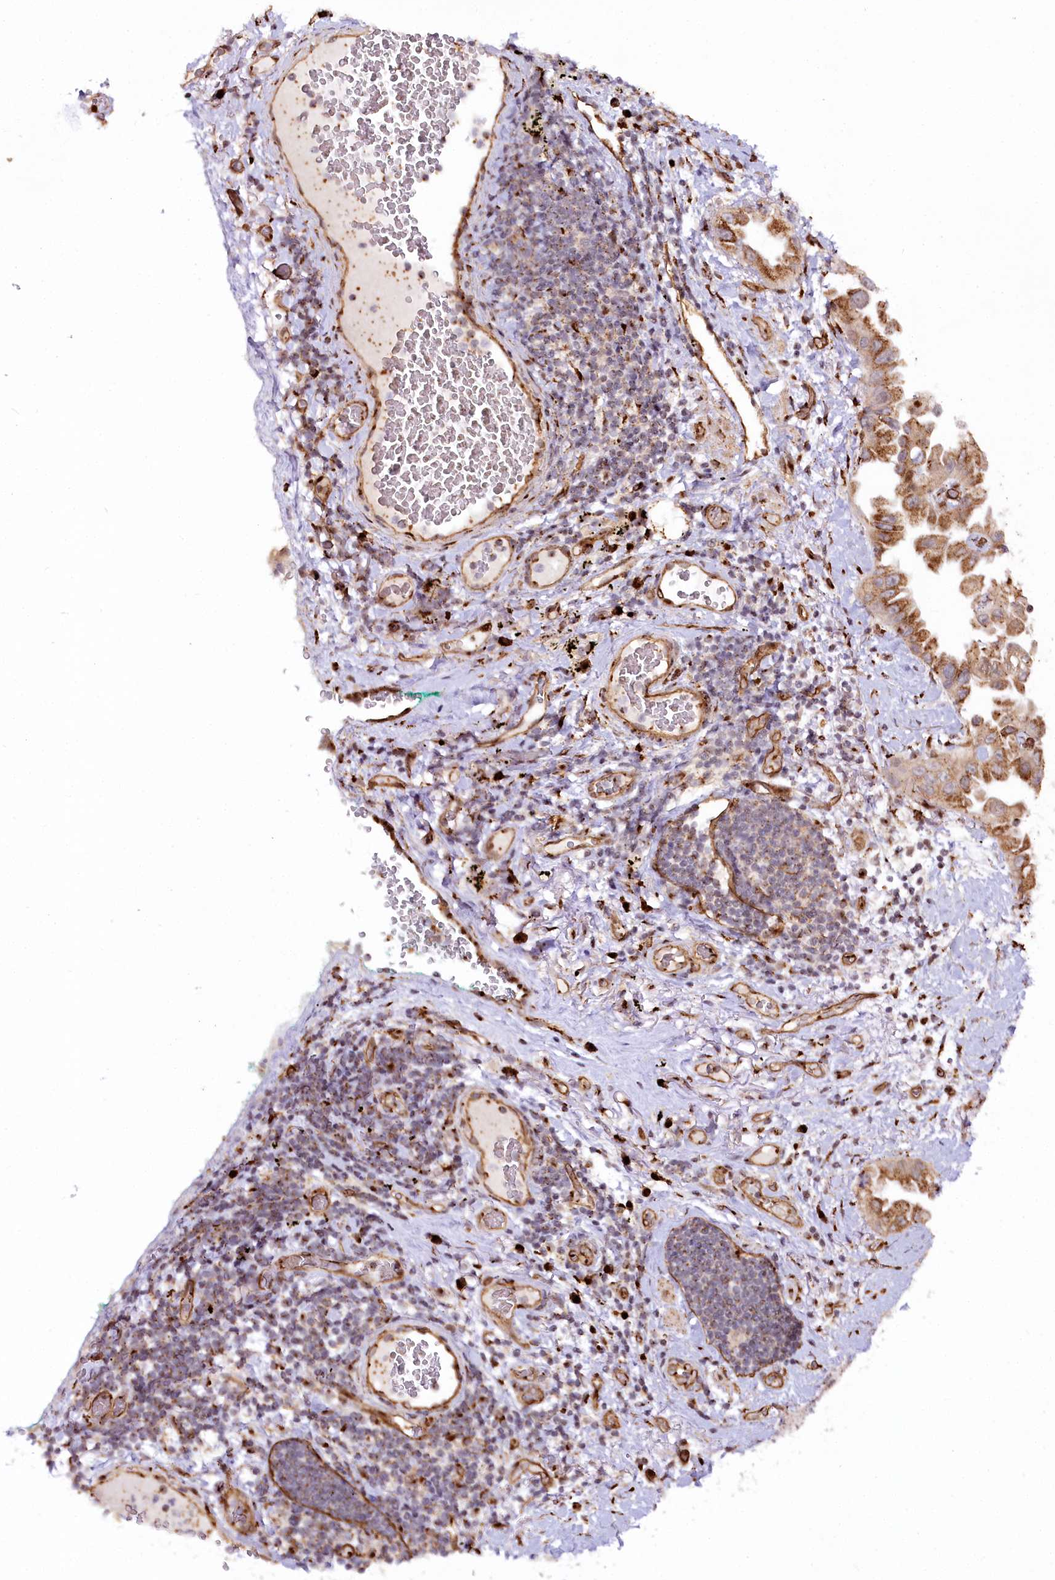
{"staining": {"intensity": "moderate", "quantity": ">75%", "location": "cytoplasmic/membranous"}, "tissue": "lung cancer", "cell_type": "Tumor cells", "image_type": "cancer", "snomed": [{"axis": "morphology", "description": "Adenocarcinoma, NOS"}, {"axis": "topography", "description": "Lung"}], "caption": "Lung cancer stained for a protein reveals moderate cytoplasmic/membranous positivity in tumor cells.", "gene": "COPG1", "patient": {"sex": "female", "age": 67}}